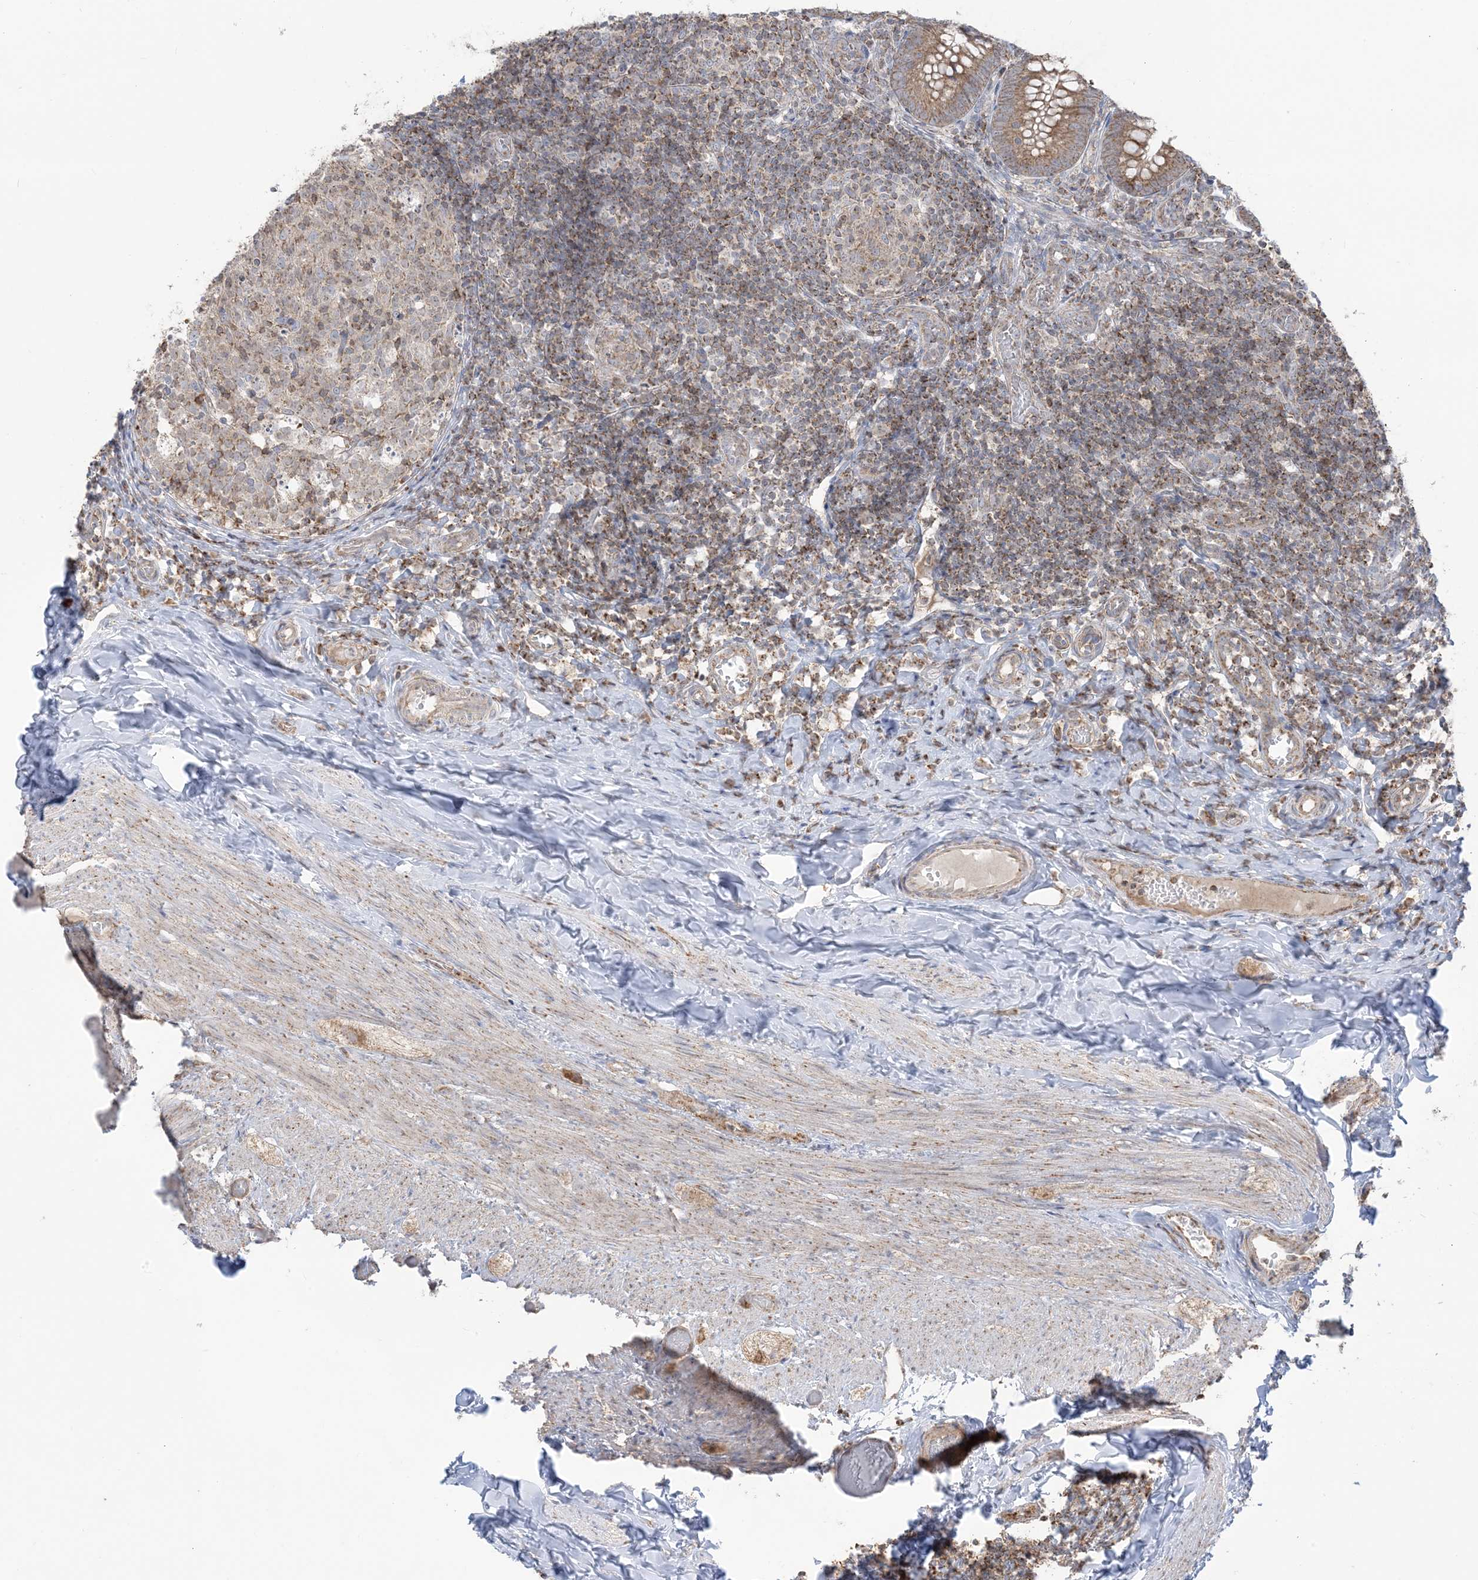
{"staining": {"intensity": "moderate", "quantity": ">75%", "location": "cytoplasmic/membranous"}, "tissue": "appendix", "cell_type": "Glandular cells", "image_type": "normal", "snomed": [{"axis": "morphology", "description": "Normal tissue, NOS"}, {"axis": "topography", "description": "Appendix"}], "caption": "Immunohistochemical staining of unremarkable appendix displays medium levels of moderate cytoplasmic/membranous staining in about >75% of glandular cells. The staining was performed using DAB (3,3'-diaminobenzidine) to visualize the protein expression in brown, while the nuclei were stained in blue with hematoxylin (Magnification: 20x).", "gene": "MAPKBP1", "patient": {"sex": "male", "age": 8}}